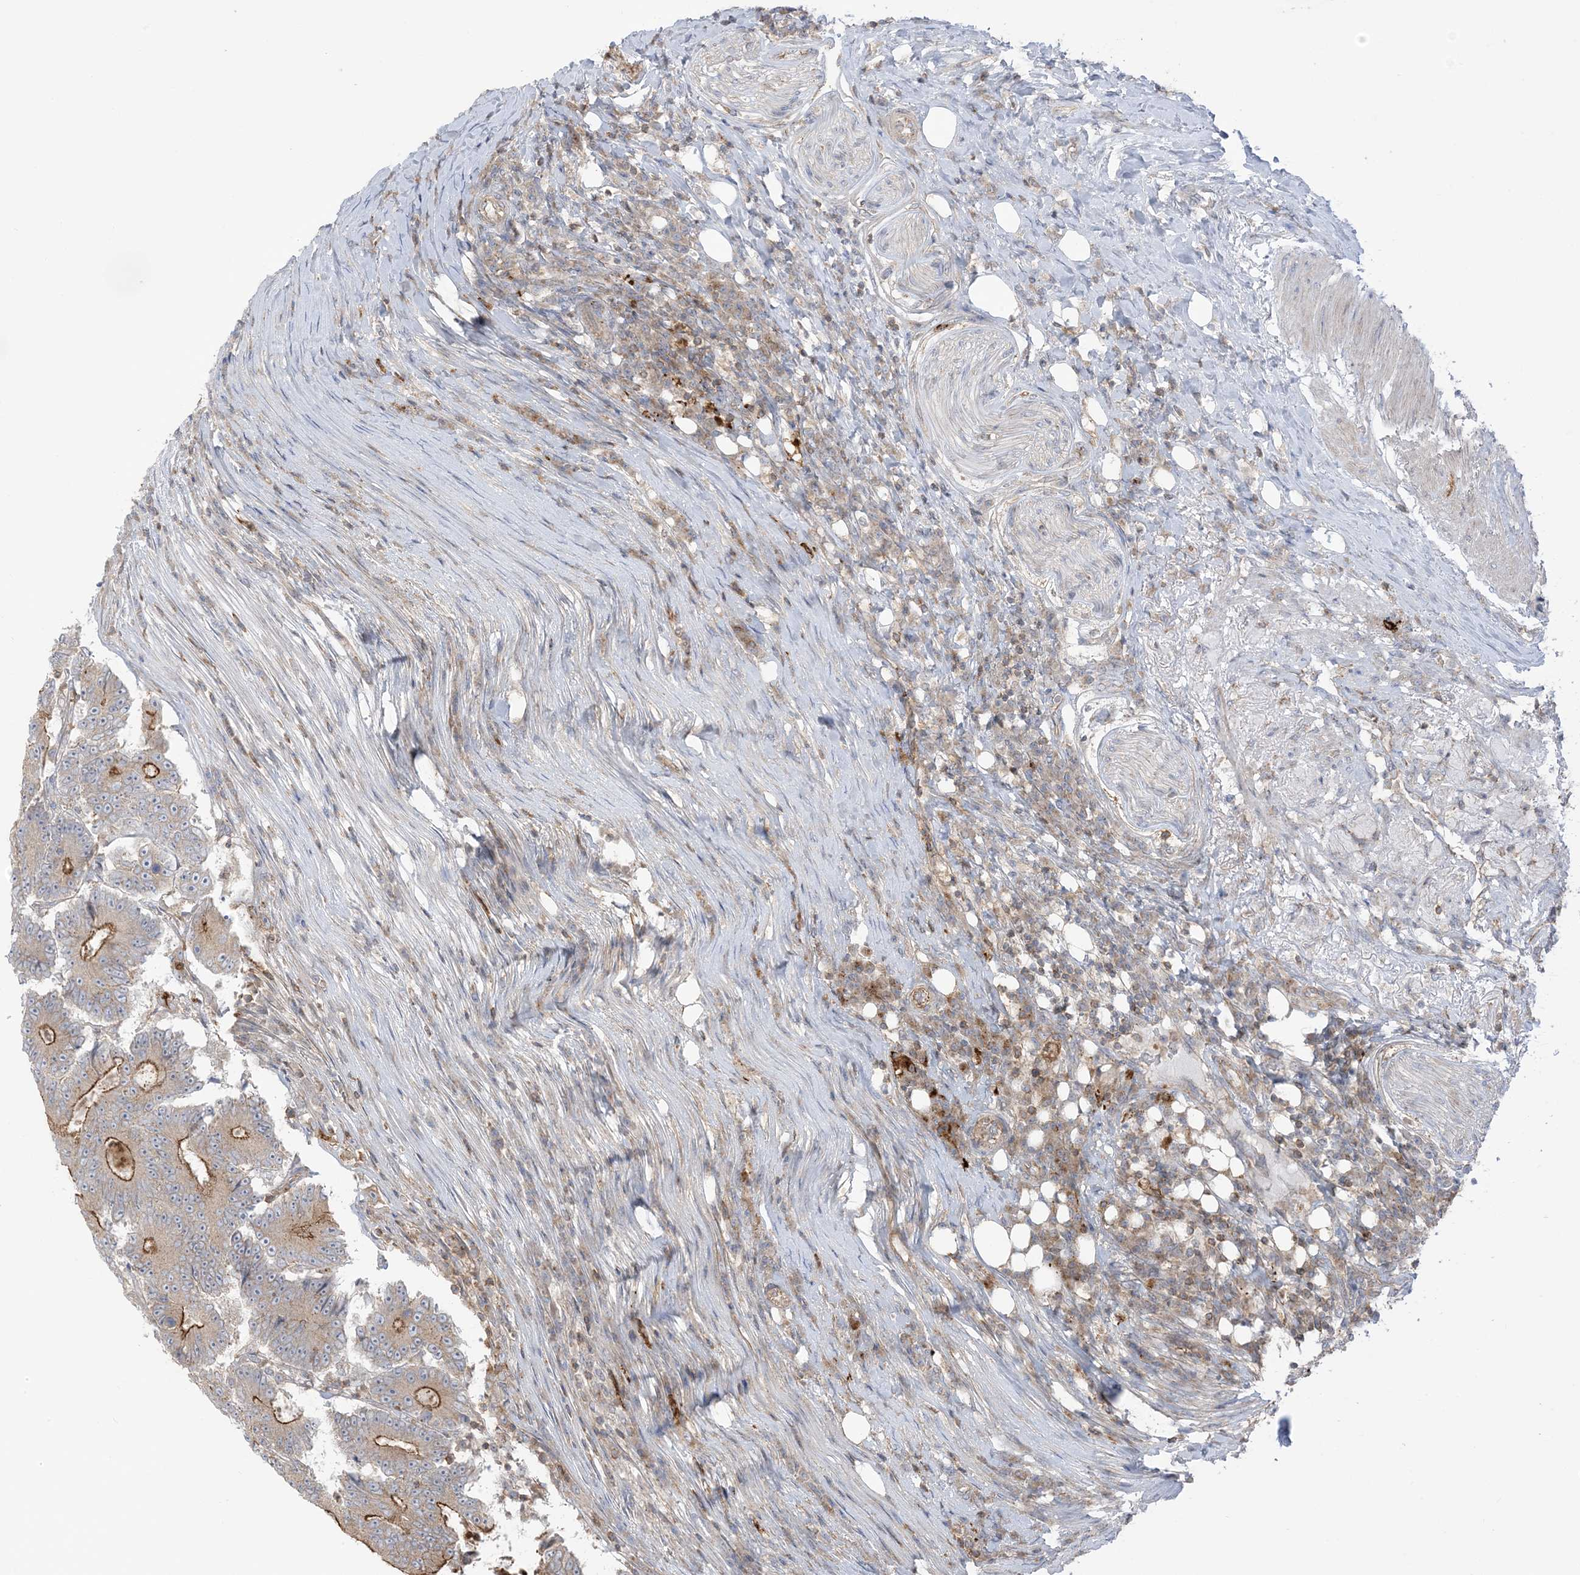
{"staining": {"intensity": "moderate", "quantity": "<25%", "location": "cytoplasmic/membranous"}, "tissue": "colorectal cancer", "cell_type": "Tumor cells", "image_type": "cancer", "snomed": [{"axis": "morphology", "description": "Adenocarcinoma, NOS"}, {"axis": "topography", "description": "Colon"}], "caption": "High-power microscopy captured an IHC histopathology image of adenocarcinoma (colorectal), revealing moderate cytoplasmic/membranous expression in about <25% of tumor cells.", "gene": "ICMT", "patient": {"sex": "male", "age": 83}}